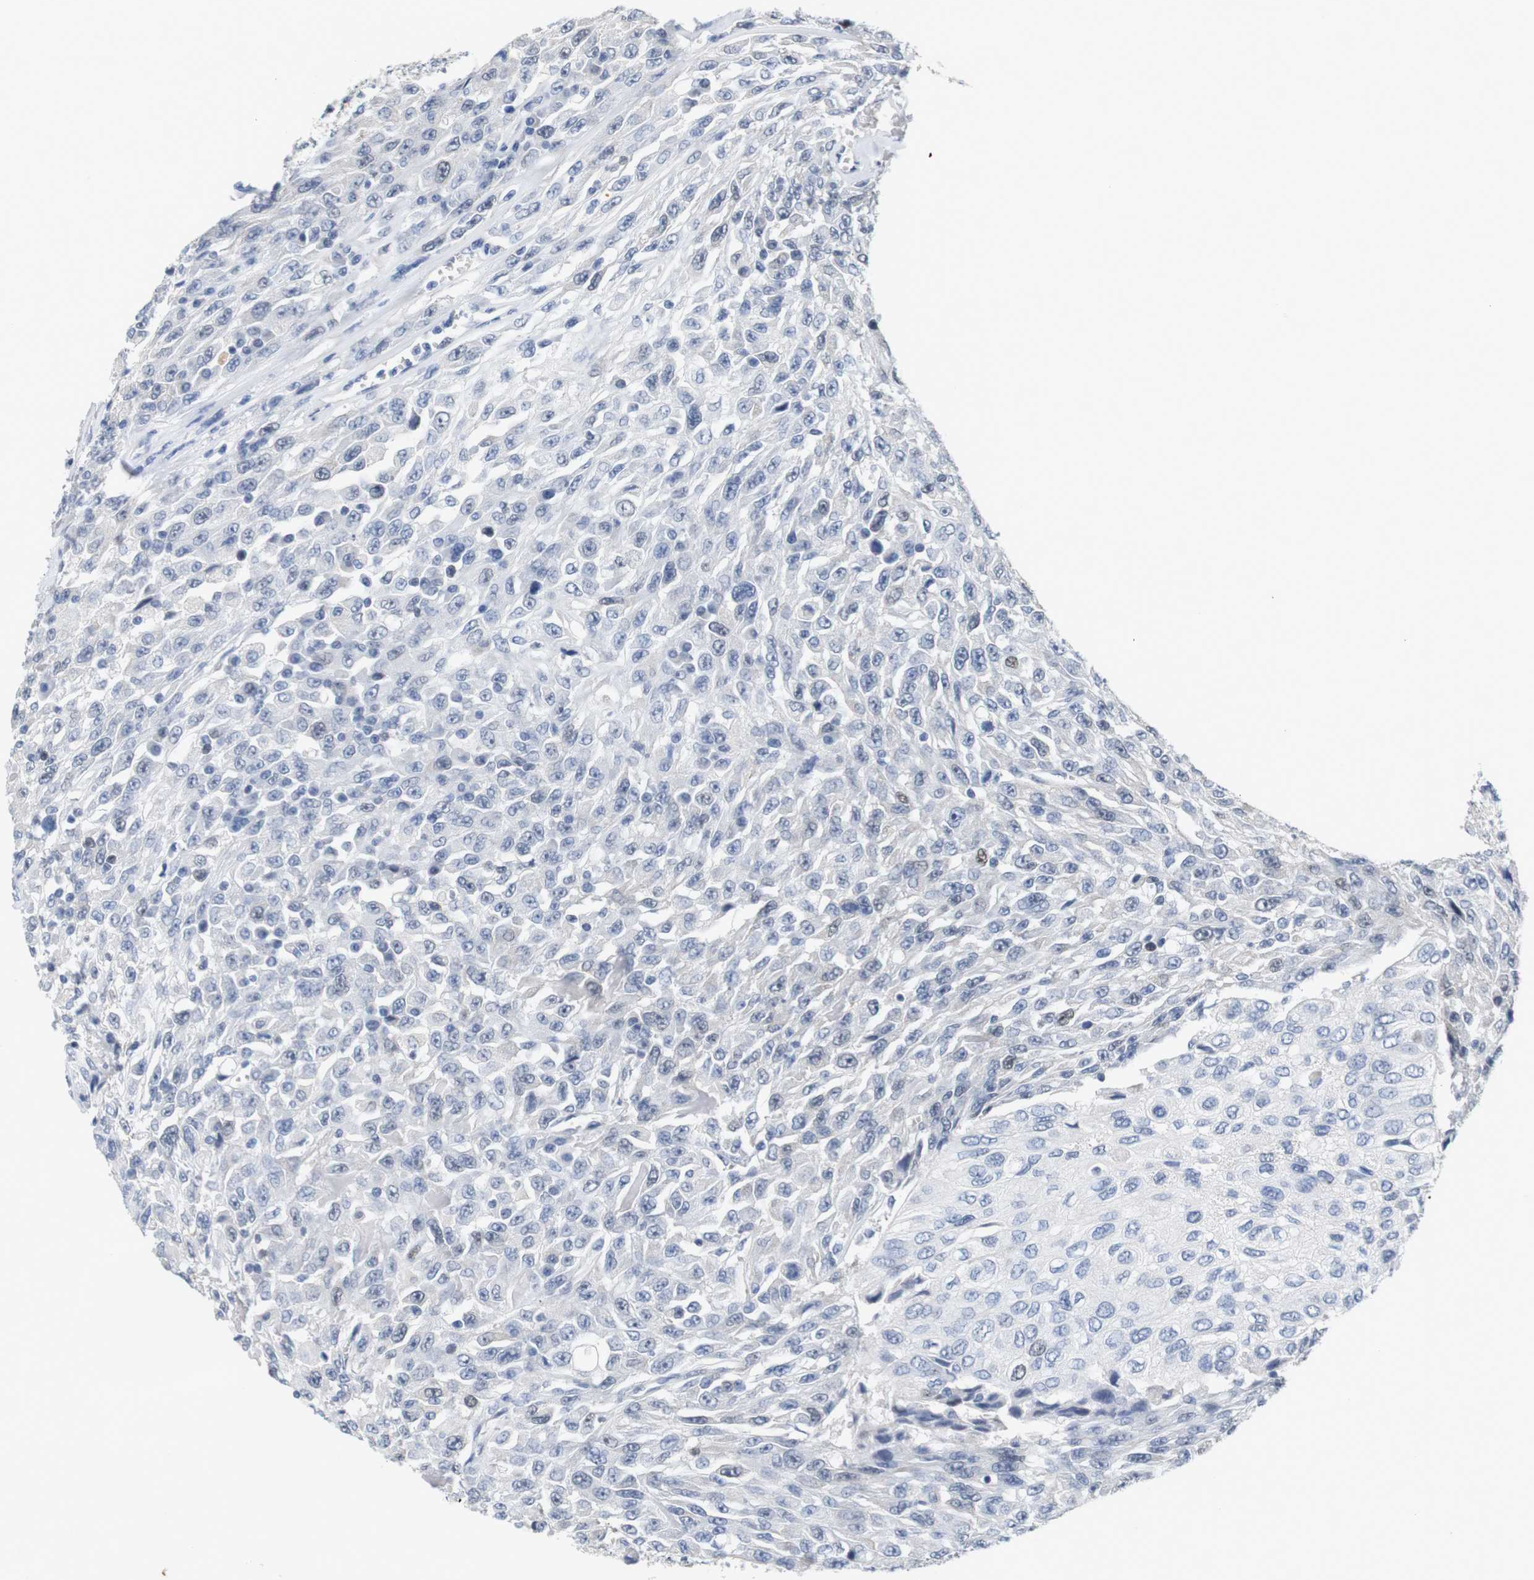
{"staining": {"intensity": "weak", "quantity": "<25%", "location": "nuclear"}, "tissue": "urothelial cancer", "cell_type": "Tumor cells", "image_type": "cancer", "snomed": [{"axis": "morphology", "description": "Urothelial carcinoma, High grade"}, {"axis": "topography", "description": "Urinary bladder"}], "caption": "Human high-grade urothelial carcinoma stained for a protein using immunohistochemistry shows no staining in tumor cells.", "gene": "CDK2", "patient": {"sex": "male", "age": 66}}